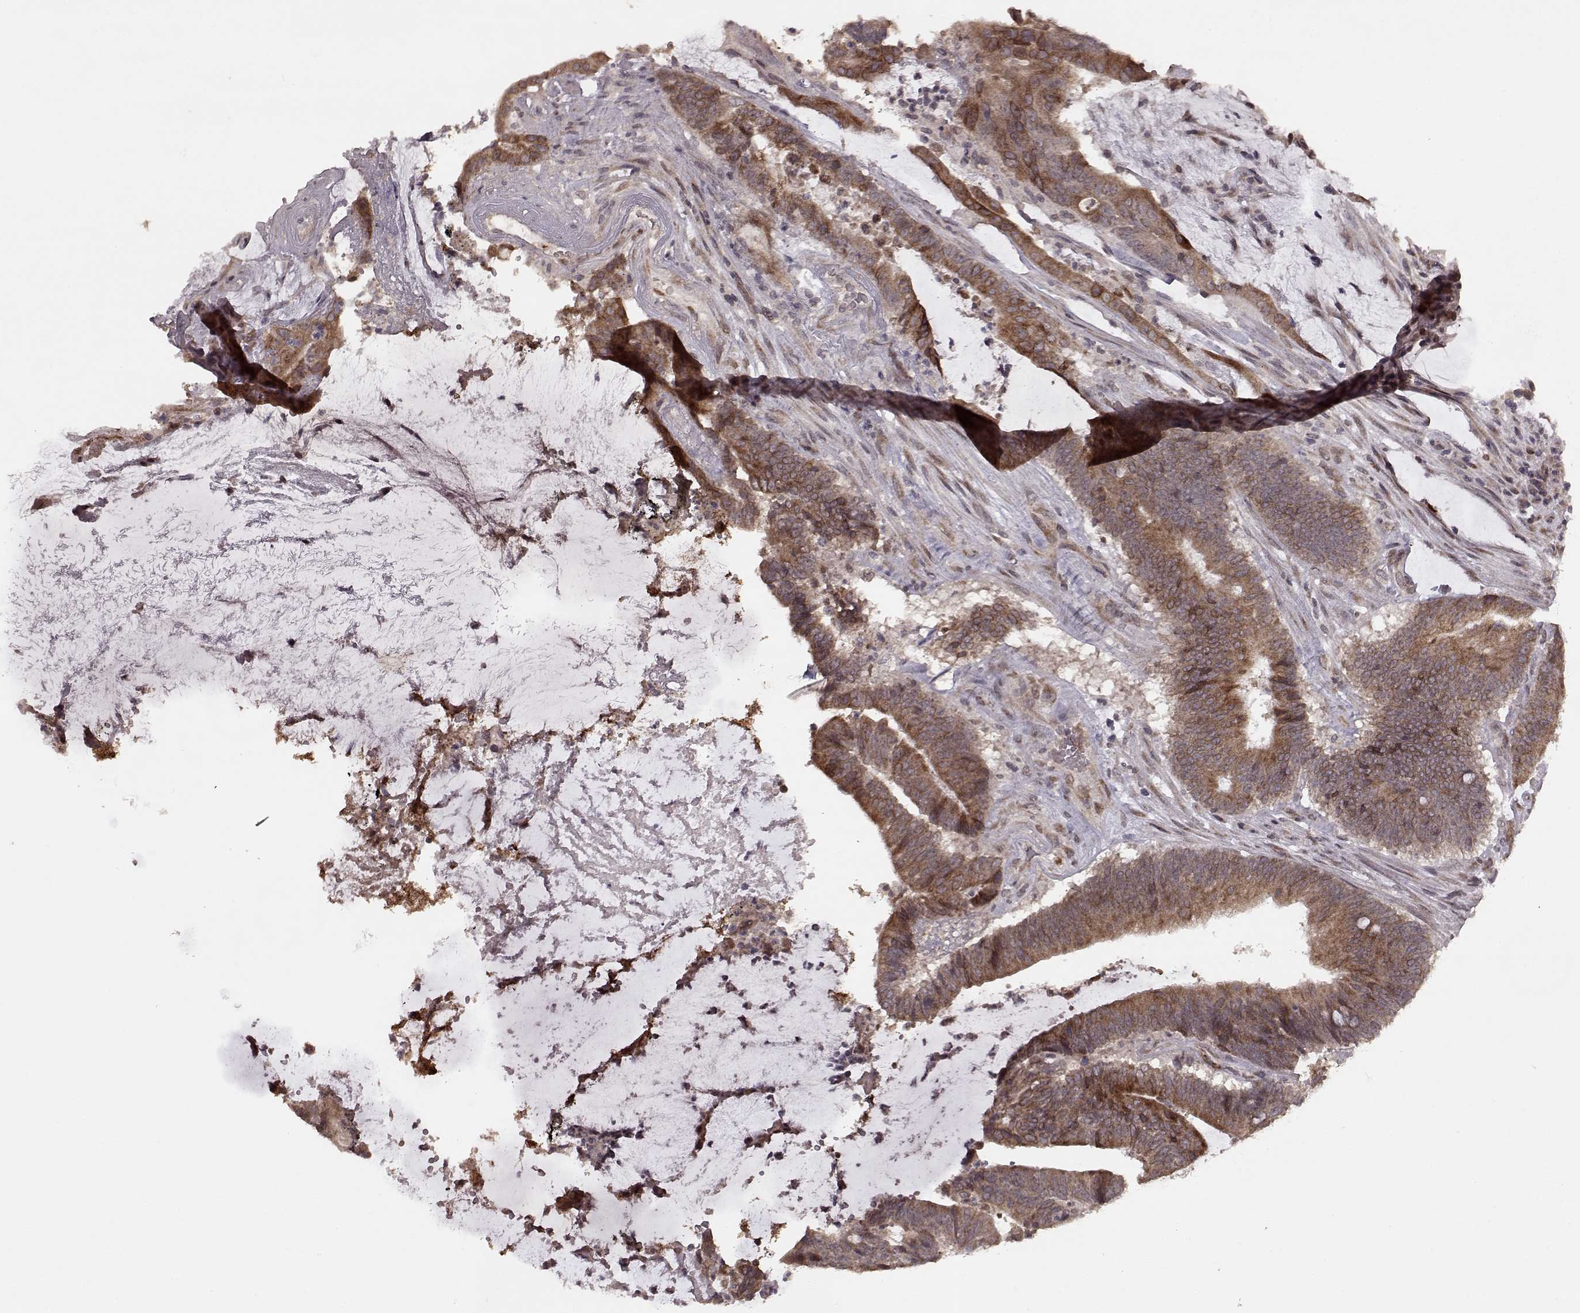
{"staining": {"intensity": "moderate", "quantity": ">75%", "location": "cytoplasmic/membranous"}, "tissue": "colorectal cancer", "cell_type": "Tumor cells", "image_type": "cancer", "snomed": [{"axis": "morphology", "description": "Adenocarcinoma, NOS"}, {"axis": "topography", "description": "Colon"}], "caption": "Protein expression analysis of colorectal cancer (adenocarcinoma) shows moderate cytoplasmic/membranous staining in approximately >75% of tumor cells. (Stains: DAB (3,3'-diaminobenzidine) in brown, nuclei in blue, Microscopy: brightfield microscopy at high magnification).", "gene": "ELOVL5", "patient": {"sex": "female", "age": 43}}